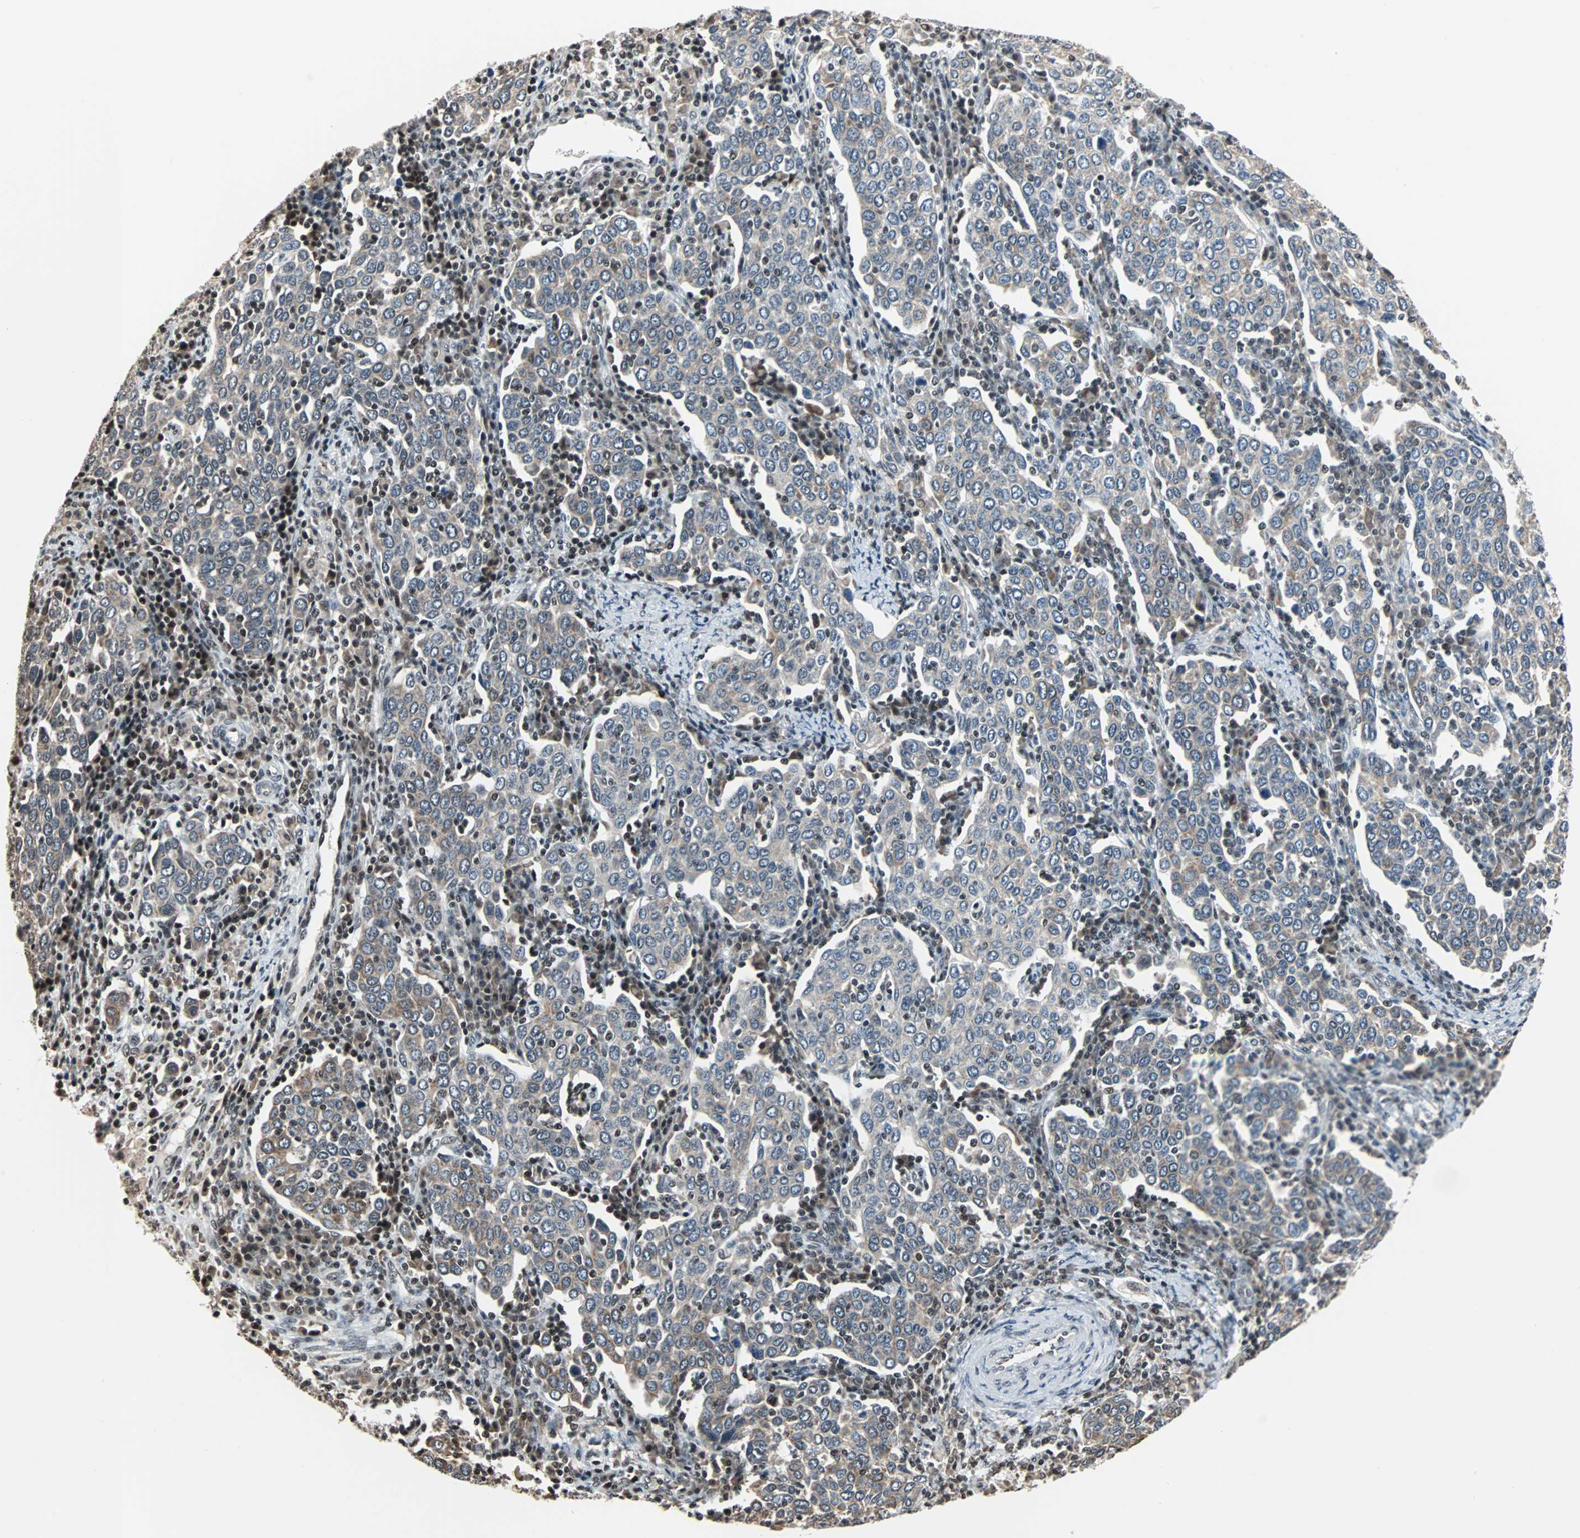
{"staining": {"intensity": "weak", "quantity": ">75%", "location": "cytoplasmic/membranous"}, "tissue": "cervical cancer", "cell_type": "Tumor cells", "image_type": "cancer", "snomed": [{"axis": "morphology", "description": "Squamous cell carcinoma, NOS"}, {"axis": "topography", "description": "Cervix"}], "caption": "Cervical cancer (squamous cell carcinoma) stained for a protein (brown) displays weak cytoplasmic/membranous positive staining in about >75% of tumor cells.", "gene": "TERF2IP", "patient": {"sex": "female", "age": 40}}